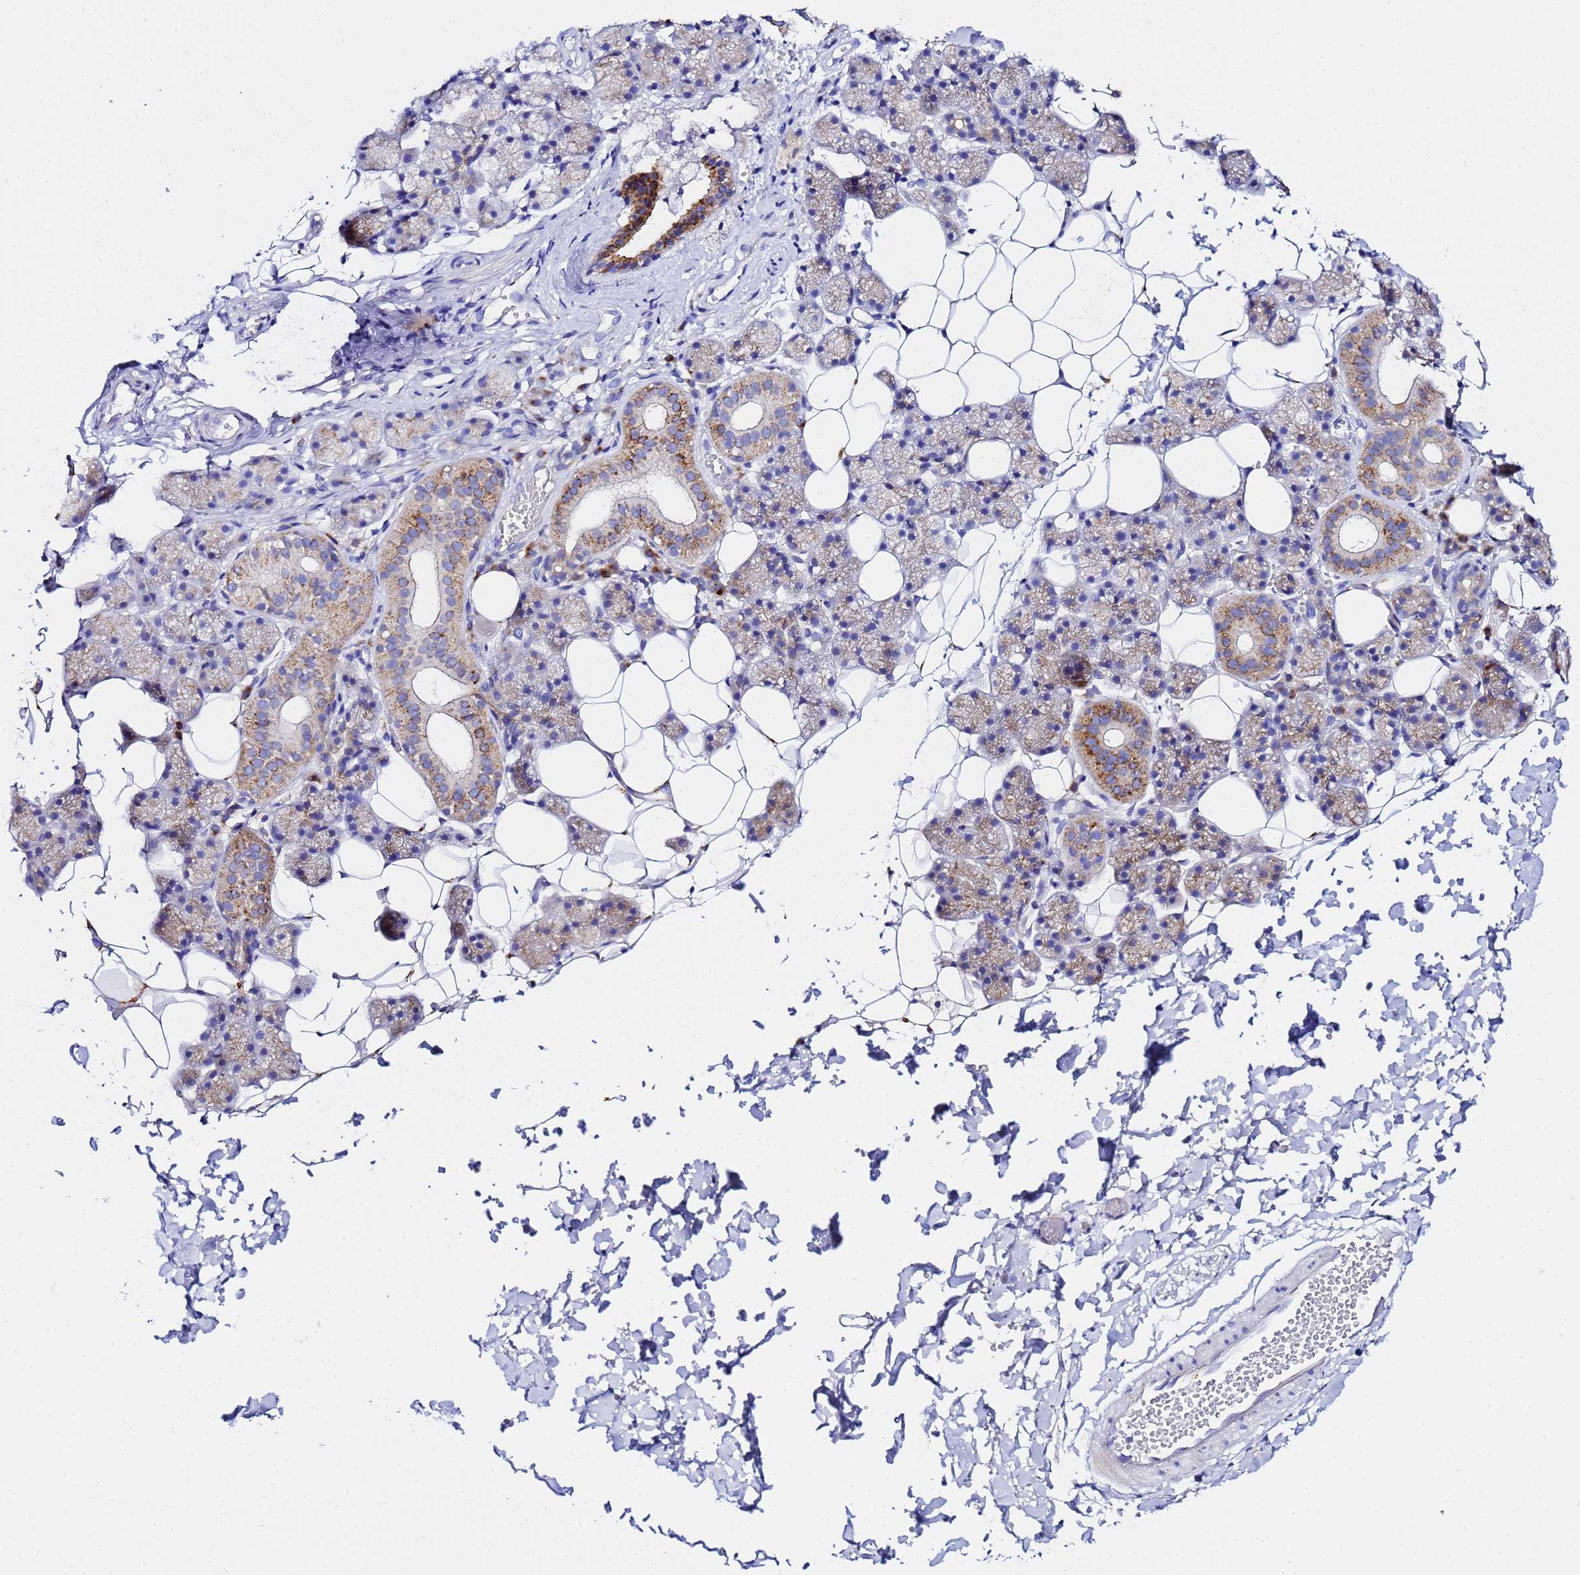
{"staining": {"intensity": "strong", "quantity": "<25%", "location": "cytoplasmic/membranous"}, "tissue": "salivary gland", "cell_type": "Glandular cells", "image_type": "normal", "snomed": [{"axis": "morphology", "description": "Normal tissue, NOS"}, {"axis": "topography", "description": "Salivary gland"}], "caption": "Immunohistochemical staining of normal salivary gland exhibits strong cytoplasmic/membranous protein staining in approximately <25% of glandular cells. (brown staining indicates protein expression, while blue staining denotes nuclei).", "gene": "VTI1B", "patient": {"sex": "female", "age": 33}}